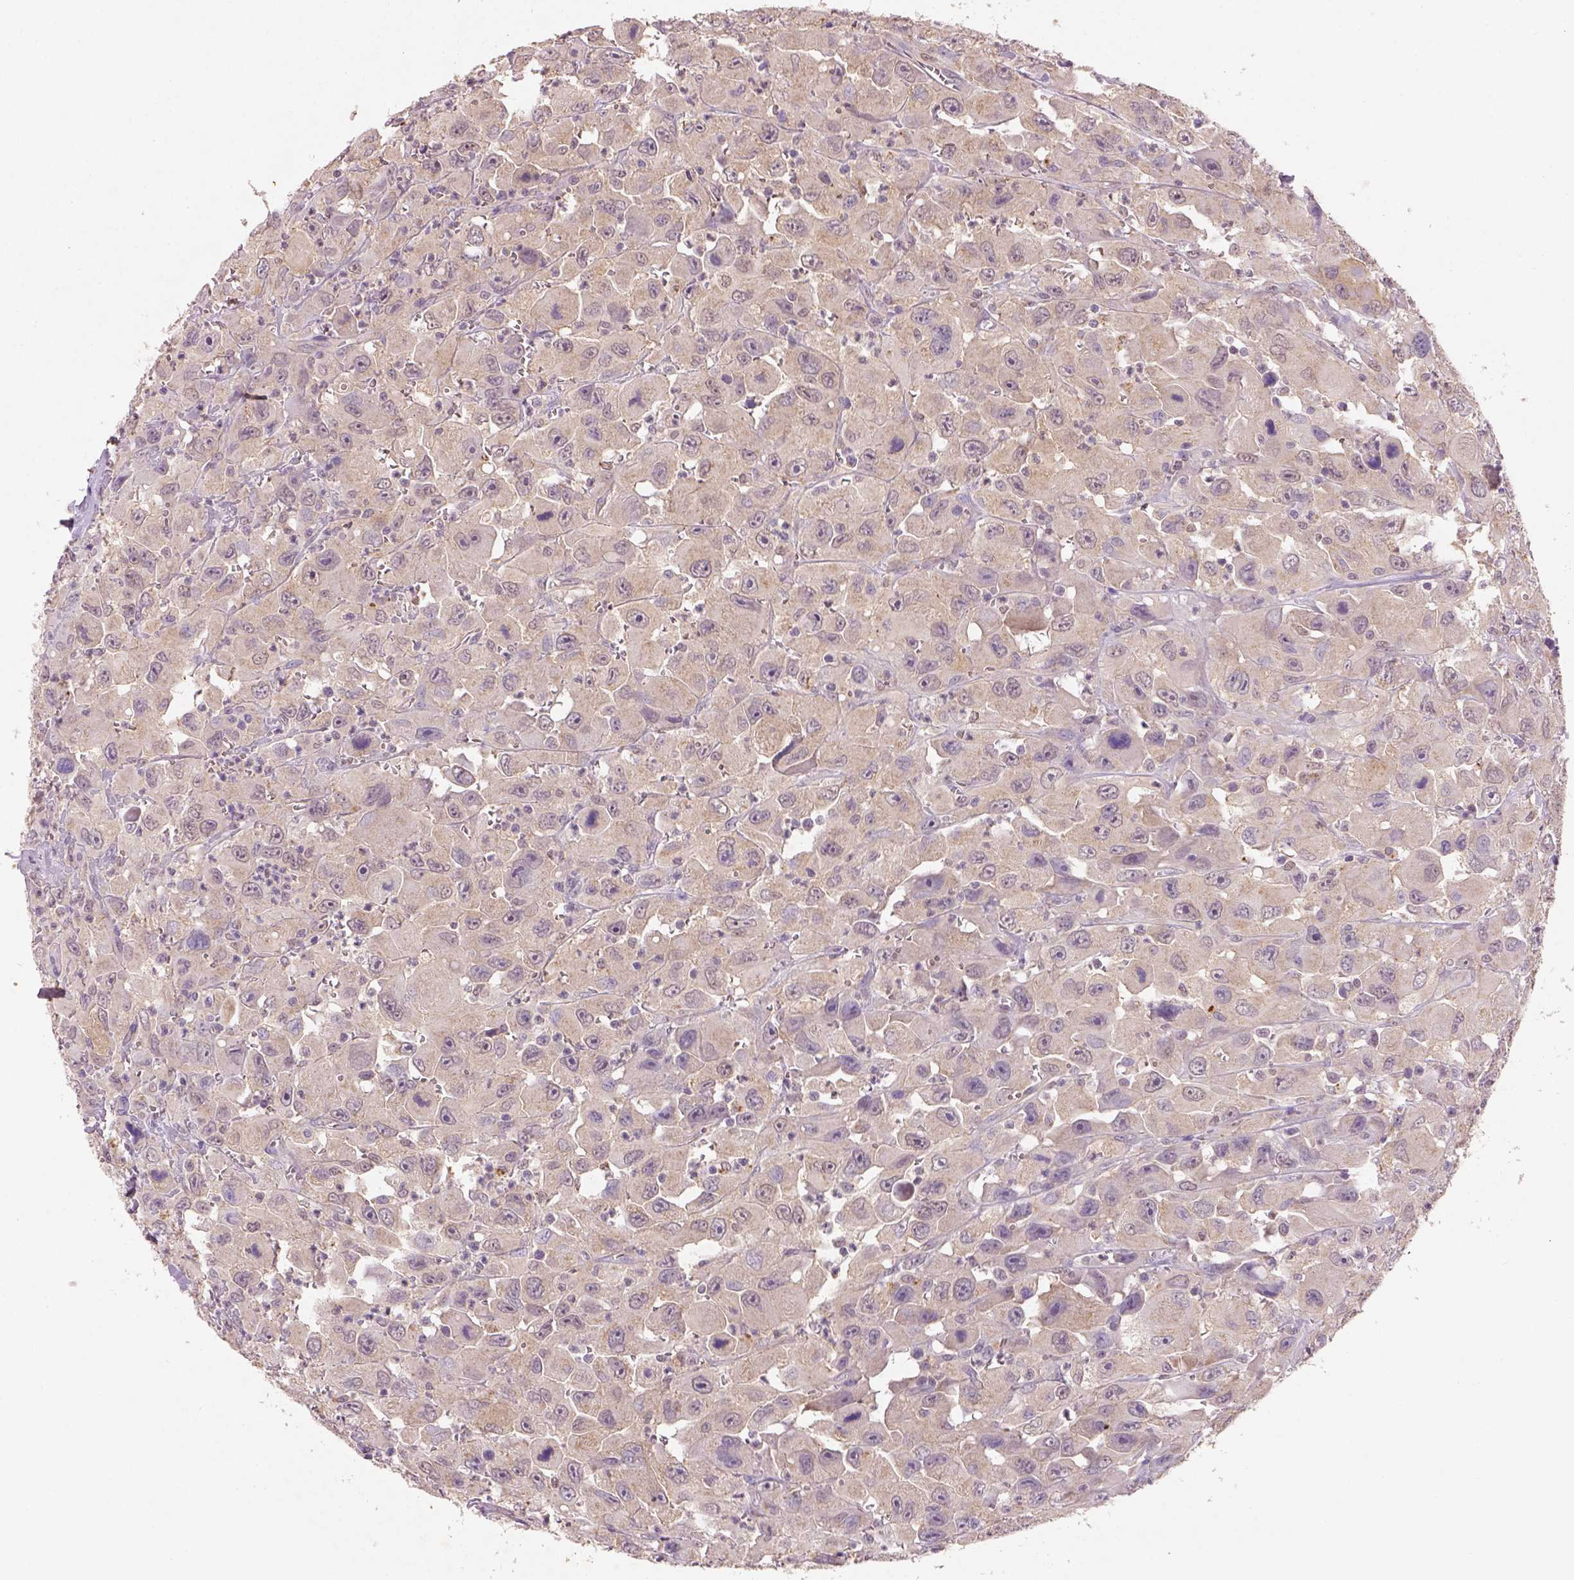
{"staining": {"intensity": "moderate", "quantity": "<25%", "location": "cytoplasmic/membranous"}, "tissue": "head and neck cancer", "cell_type": "Tumor cells", "image_type": "cancer", "snomed": [{"axis": "morphology", "description": "Squamous cell carcinoma, NOS"}, {"axis": "morphology", "description": "Squamous cell carcinoma, metastatic, NOS"}, {"axis": "topography", "description": "Oral tissue"}, {"axis": "topography", "description": "Head-Neck"}], "caption": "An immunohistochemistry photomicrograph of neoplastic tissue is shown. Protein staining in brown shows moderate cytoplasmic/membranous positivity in metastatic squamous cell carcinoma (head and neck) within tumor cells.", "gene": "AP2B1", "patient": {"sex": "female", "age": 85}}